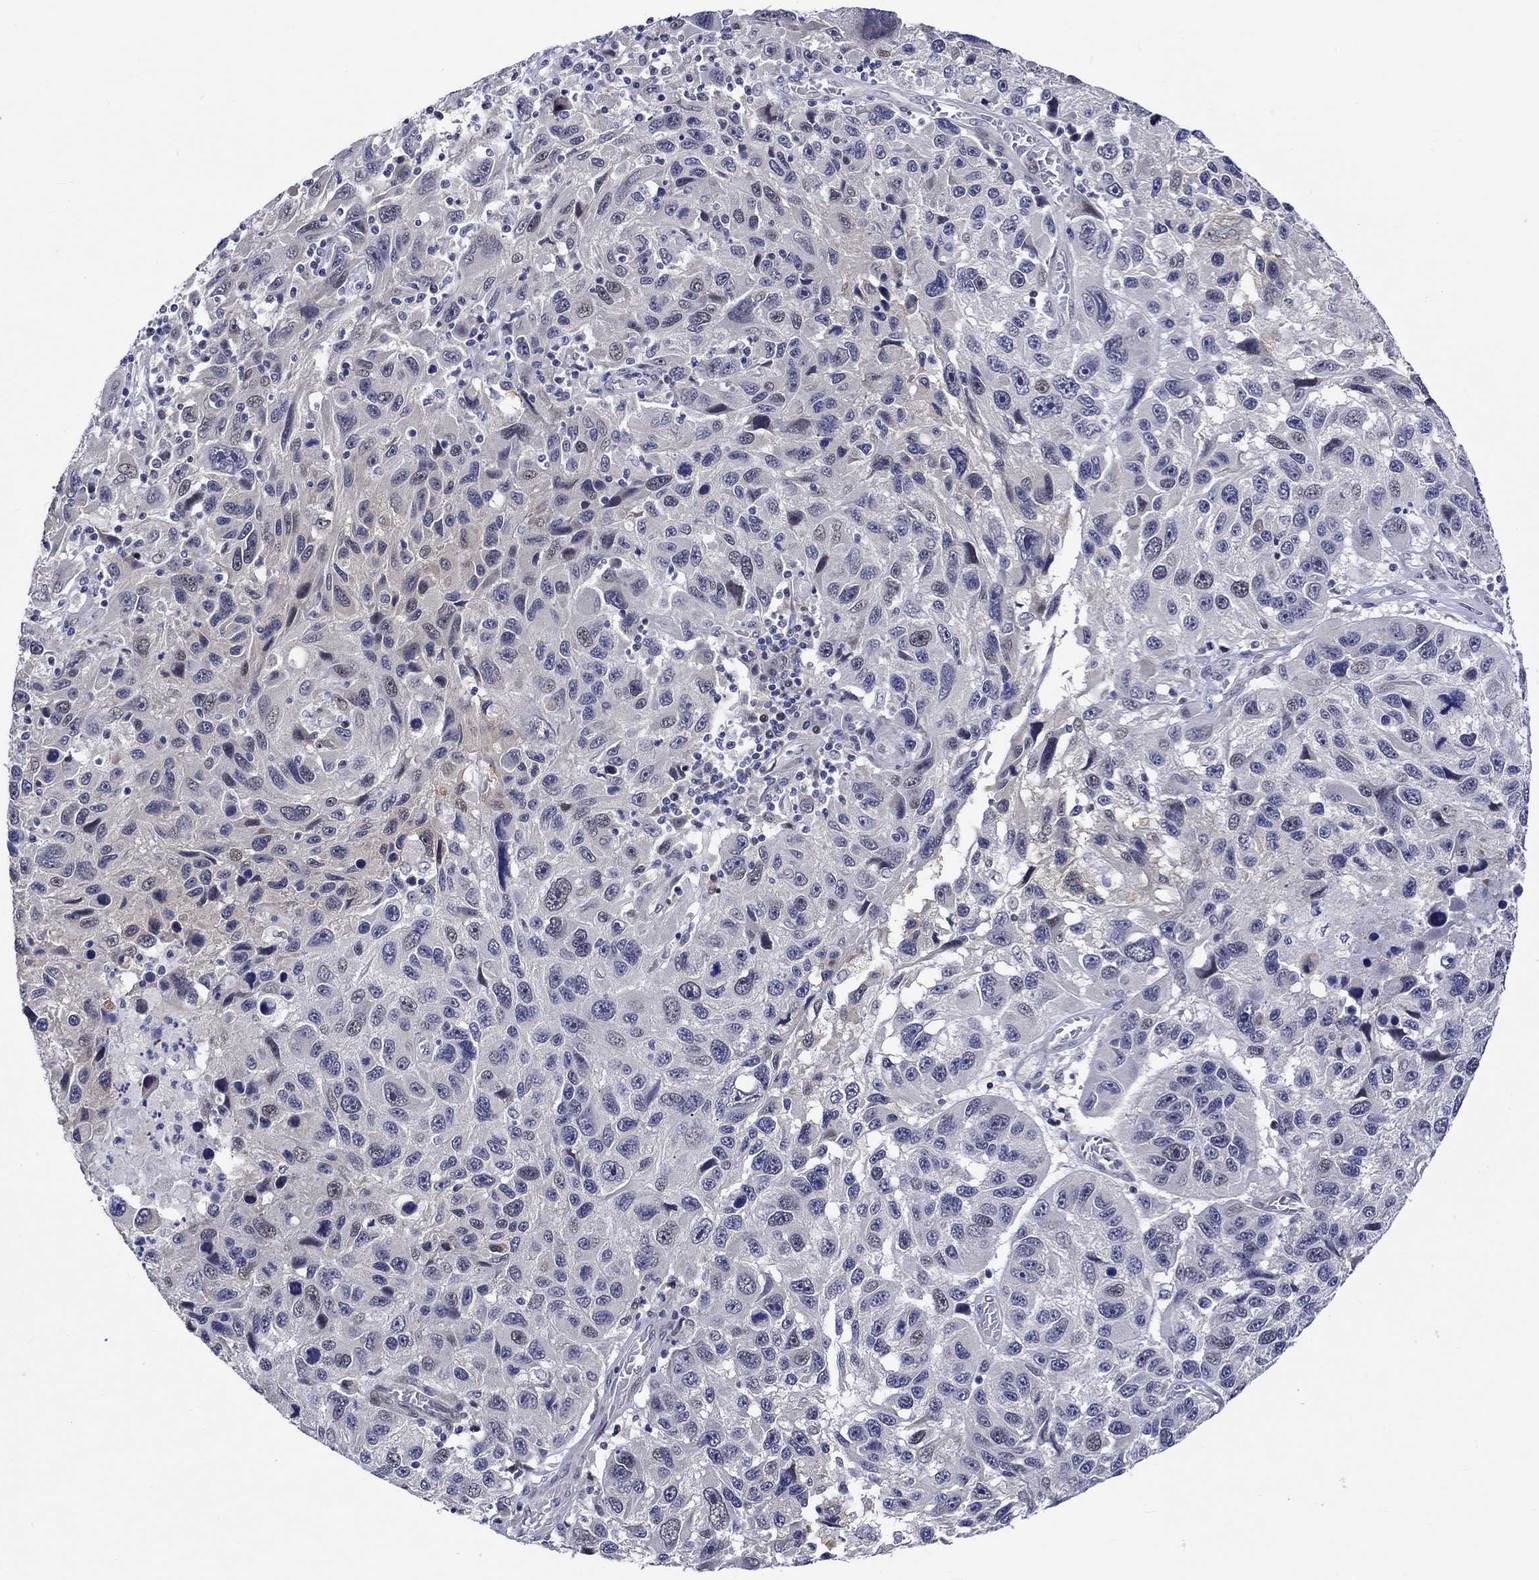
{"staining": {"intensity": "negative", "quantity": "none", "location": "none"}, "tissue": "melanoma", "cell_type": "Tumor cells", "image_type": "cancer", "snomed": [{"axis": "morphology", "description": "Malignant melanoma, NOS"}, {"axis": "topography", "description": "Skin"}], "caption": "This histopathology image is of malignant melanoma stained with IHC to label a protein in brown with the nuclei are counter-stained blue. There is no expression in tumor cells. The staining was performed using DAB to visualize the protein expression in brown, while the nuclei were stained in blue with hematoxylin (Magnification: 20x).", "gene": "E2F8", "patient": {"sex": "male", "age": 53}}